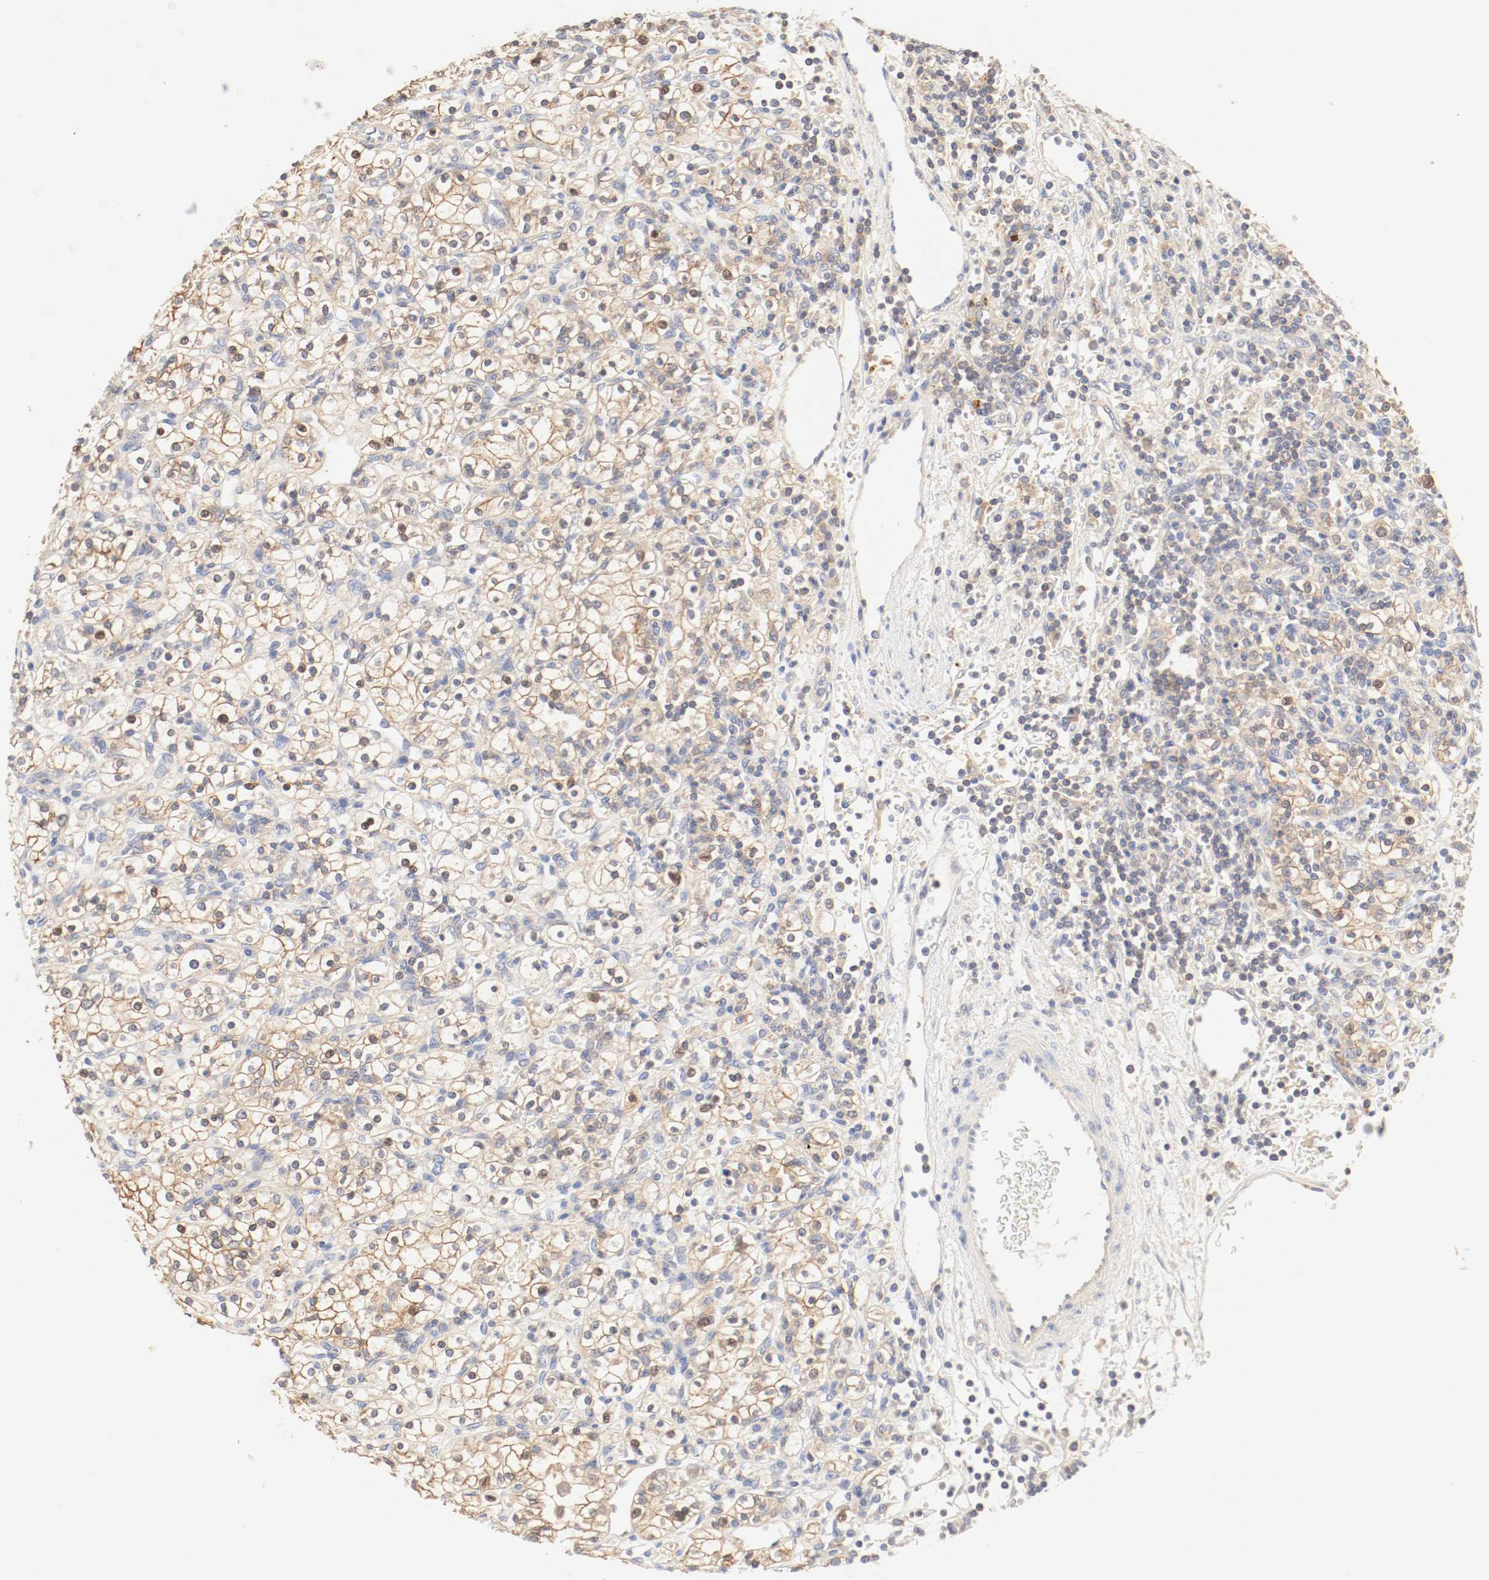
{"staining": {"intensity": "moderate", "quantity": ">75%", "location": "cytoplasmic/membranous,nuclear"}, "tissue": "renal cancer", "cell_type": "Tumor cells", "image_type": "cancer", "snomed": [{"axis": "morphology", "description": "Normal tissue, NOS"}, {"axis": "morphology", "description": "Adenocarcinoma, NOS"}, {"axis": "topography", "description": "Kidney"}], "caption": "Moderate cytoplasmic/membranous and nuclear positivity for a protein is seen in about >75% of tumor cells of renal adenocarcinoma using immunohistochemistry.", "gene": "GIT1", "patient": {"sex": "female", "age": 55}}